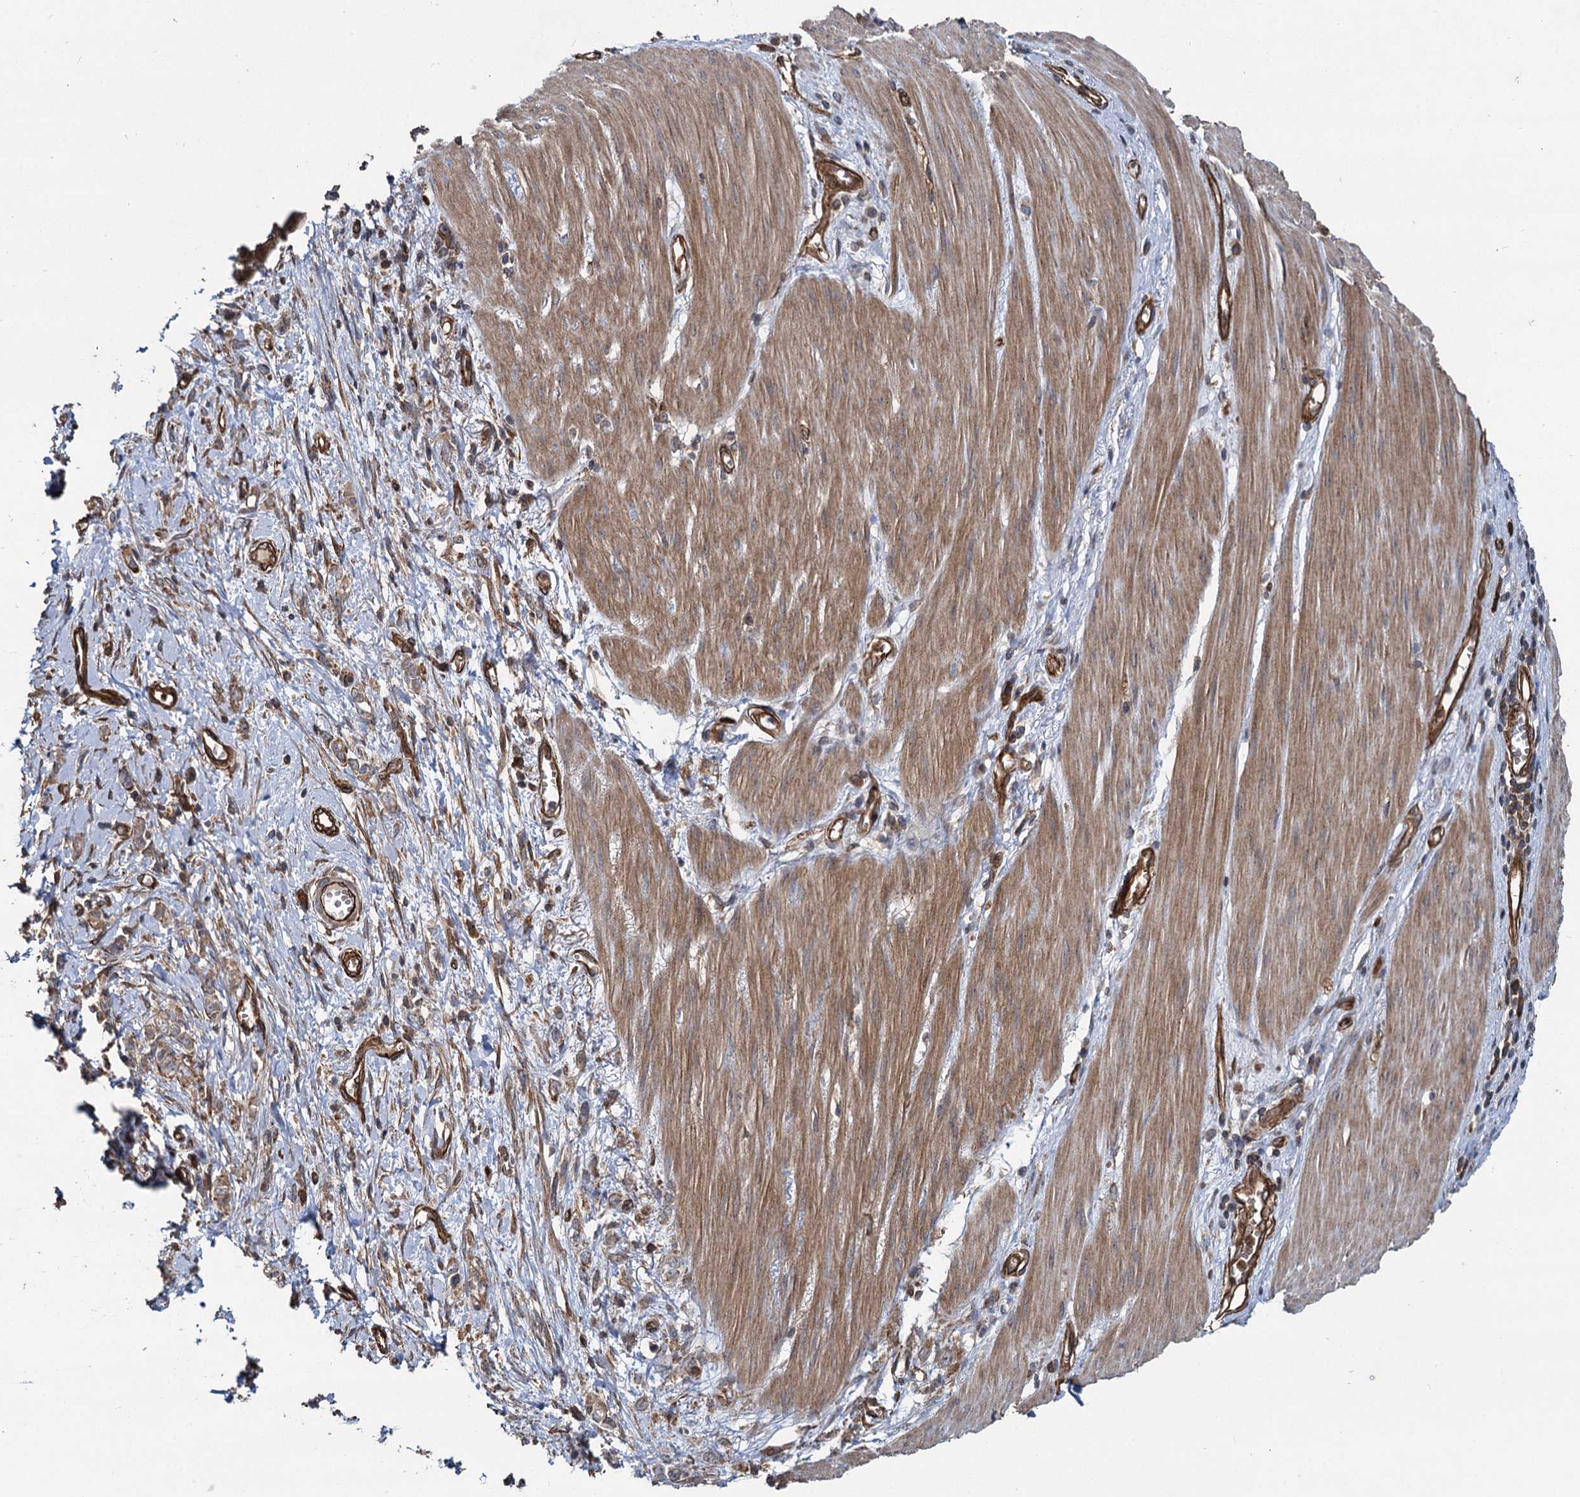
{"staining": {"intensity": "weak", "quantity": ">75%", "location": "cytoplasmic/membranous"}, "tissue": "stomach cancer", "cell_type": "Tumor cells", "image_type": "cancer", "snomed": [{"axis": "morphology", "description": "Adenocarcinoma, NOS"}, {"axis": "topography", "description": "Stomach"}], "caption": "Adenocarcinoma (stomach) stained with DAB (3,3'-diaminobenzidine) immunohistochemistry reveals low levels of weak cytoplasmic/membranous expression in about >75% of tumor cells.", "gene": "SVIP", "patient": {"sex": "female", "age": 76}}